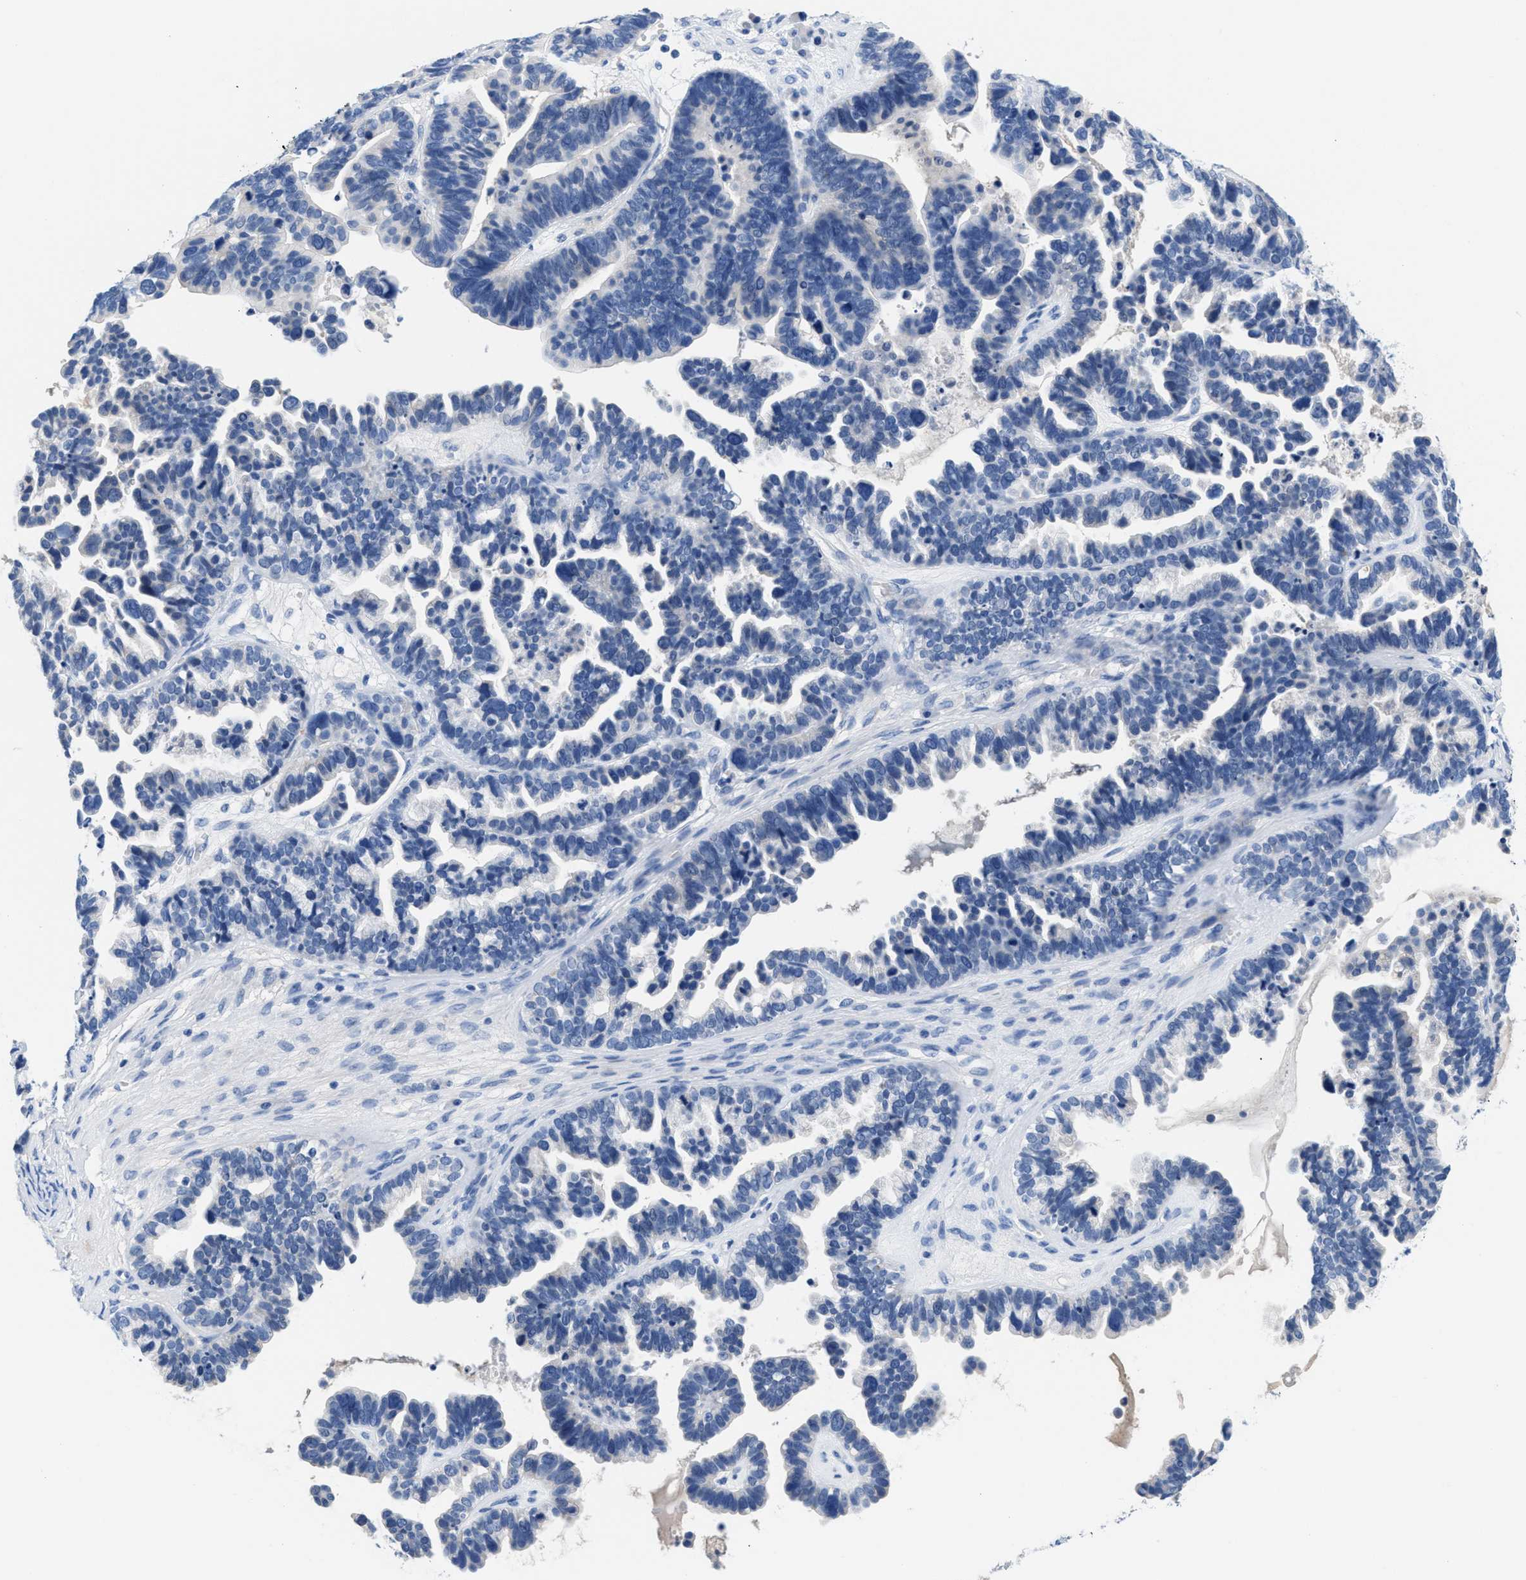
{"staining": {"intensity": "negative", "quantity": "none", "location": "none"}, "tissue": "ovarian cancer", "cell_type": "Tumor cells", "image_type": "cancer", "snomed": [{"axis": "morphology", "description": "Cystadenocarcinoma, serous, NOS"}, {"axis": "topography", "description": "Ovary"}], "caption": "DAB immunohistochemical staining of human serous cystadenocarcinoma (ovarian) exhibits no significant expression in tumor cells.", "gene": "SLFN13", "patient": {"sex": "female", "age": 56}}